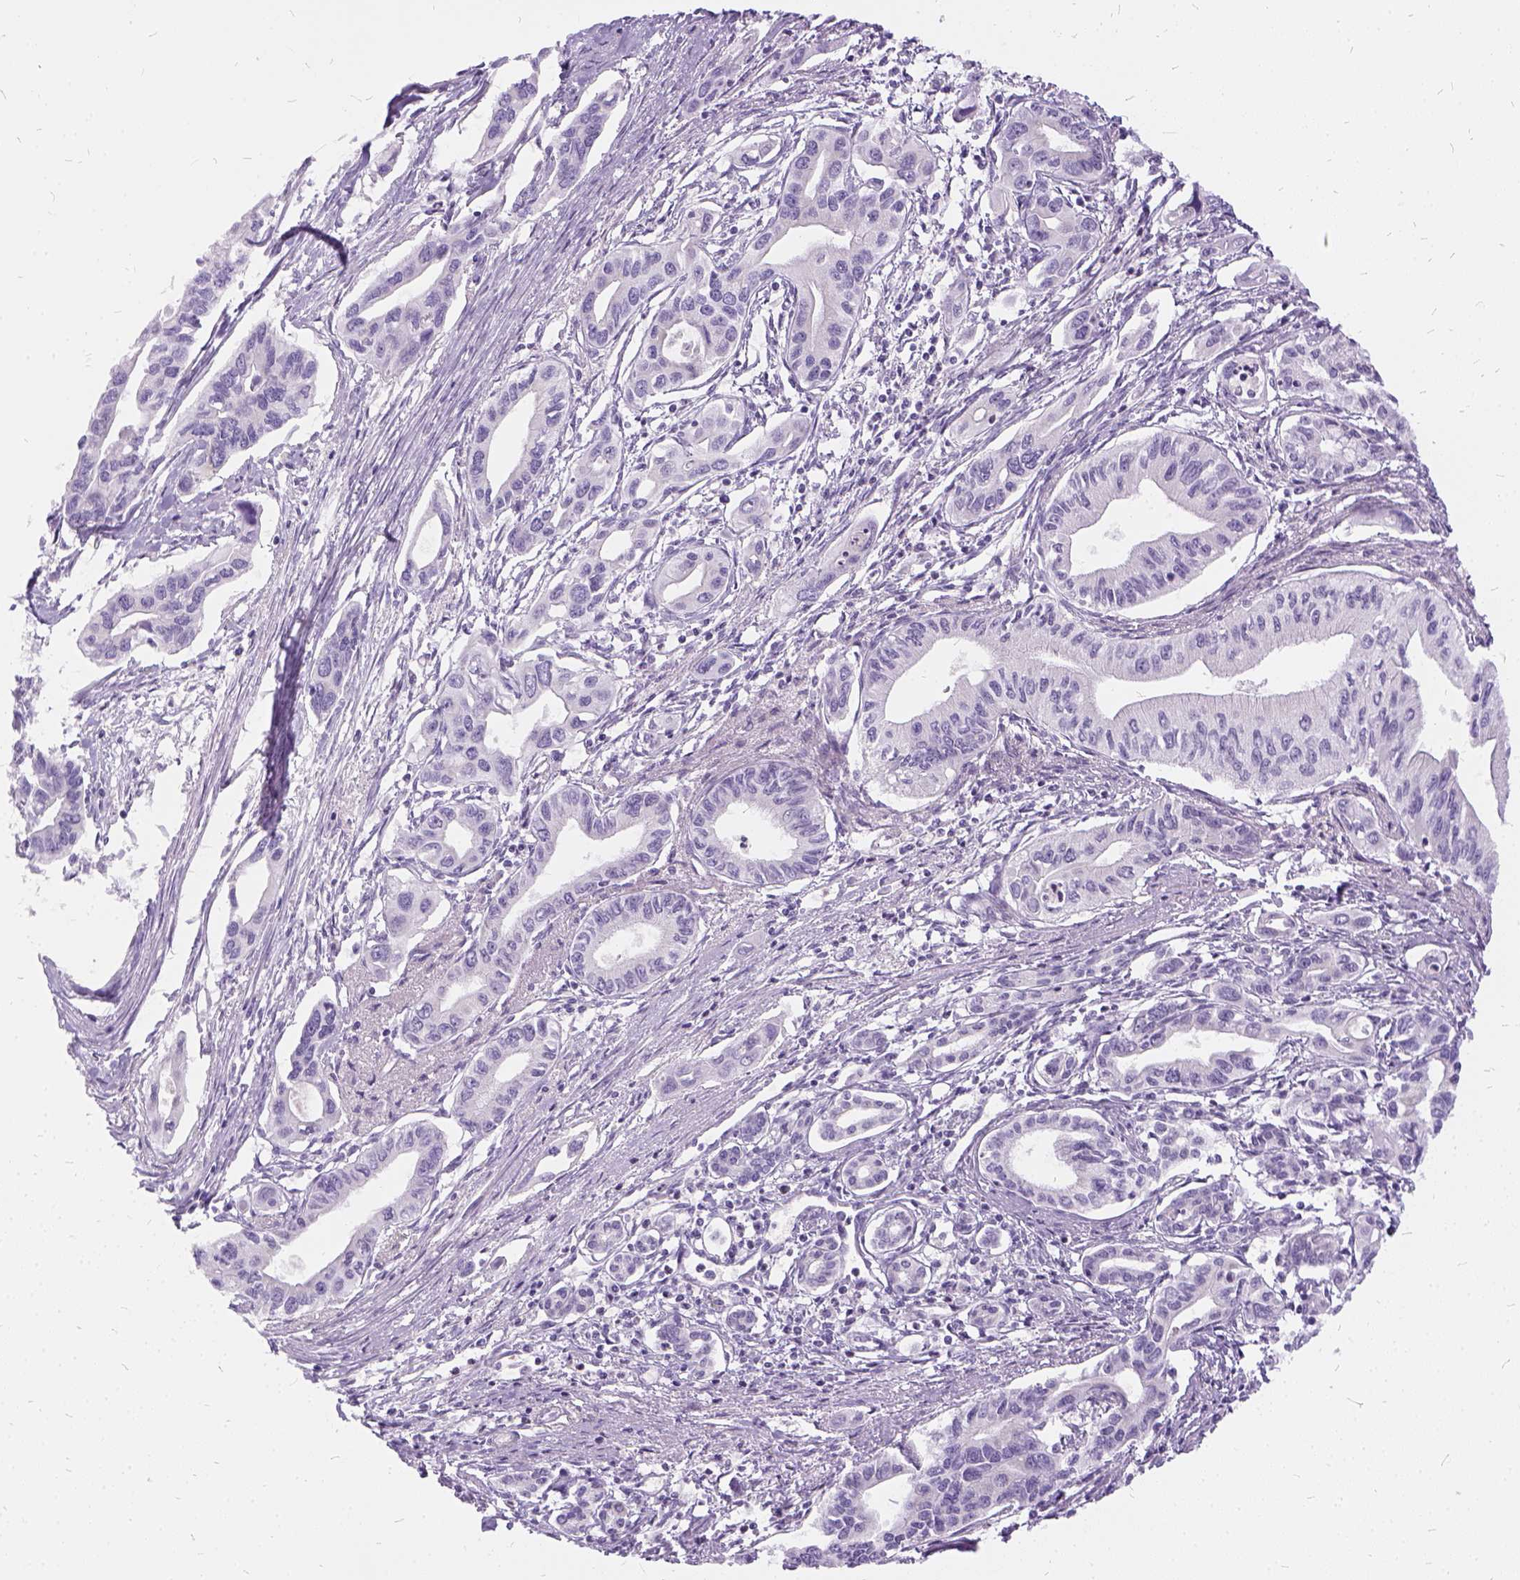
{"staining": {"intensity": "negative", "quantity": "none", "location": "none"}, "tissue": "pancreatic cancer", "cell_type": "Tumor cells", "image_type": "cancer", "snomed": [{"axis": "morphology", "description": "Adenocarcinoma, NOS"}, {"axis": "topography", "description": "Pancreas"}], "caption": "IHC photomicrograph of neoplastic tissue: human pancreatic adenocarcinoma stained with DAB (3,3'-diaminobenzidine) displays no significant protein staining in tumor cells.", "gene": "FDX1", "patient": {"sex": "male", "age": 60}}